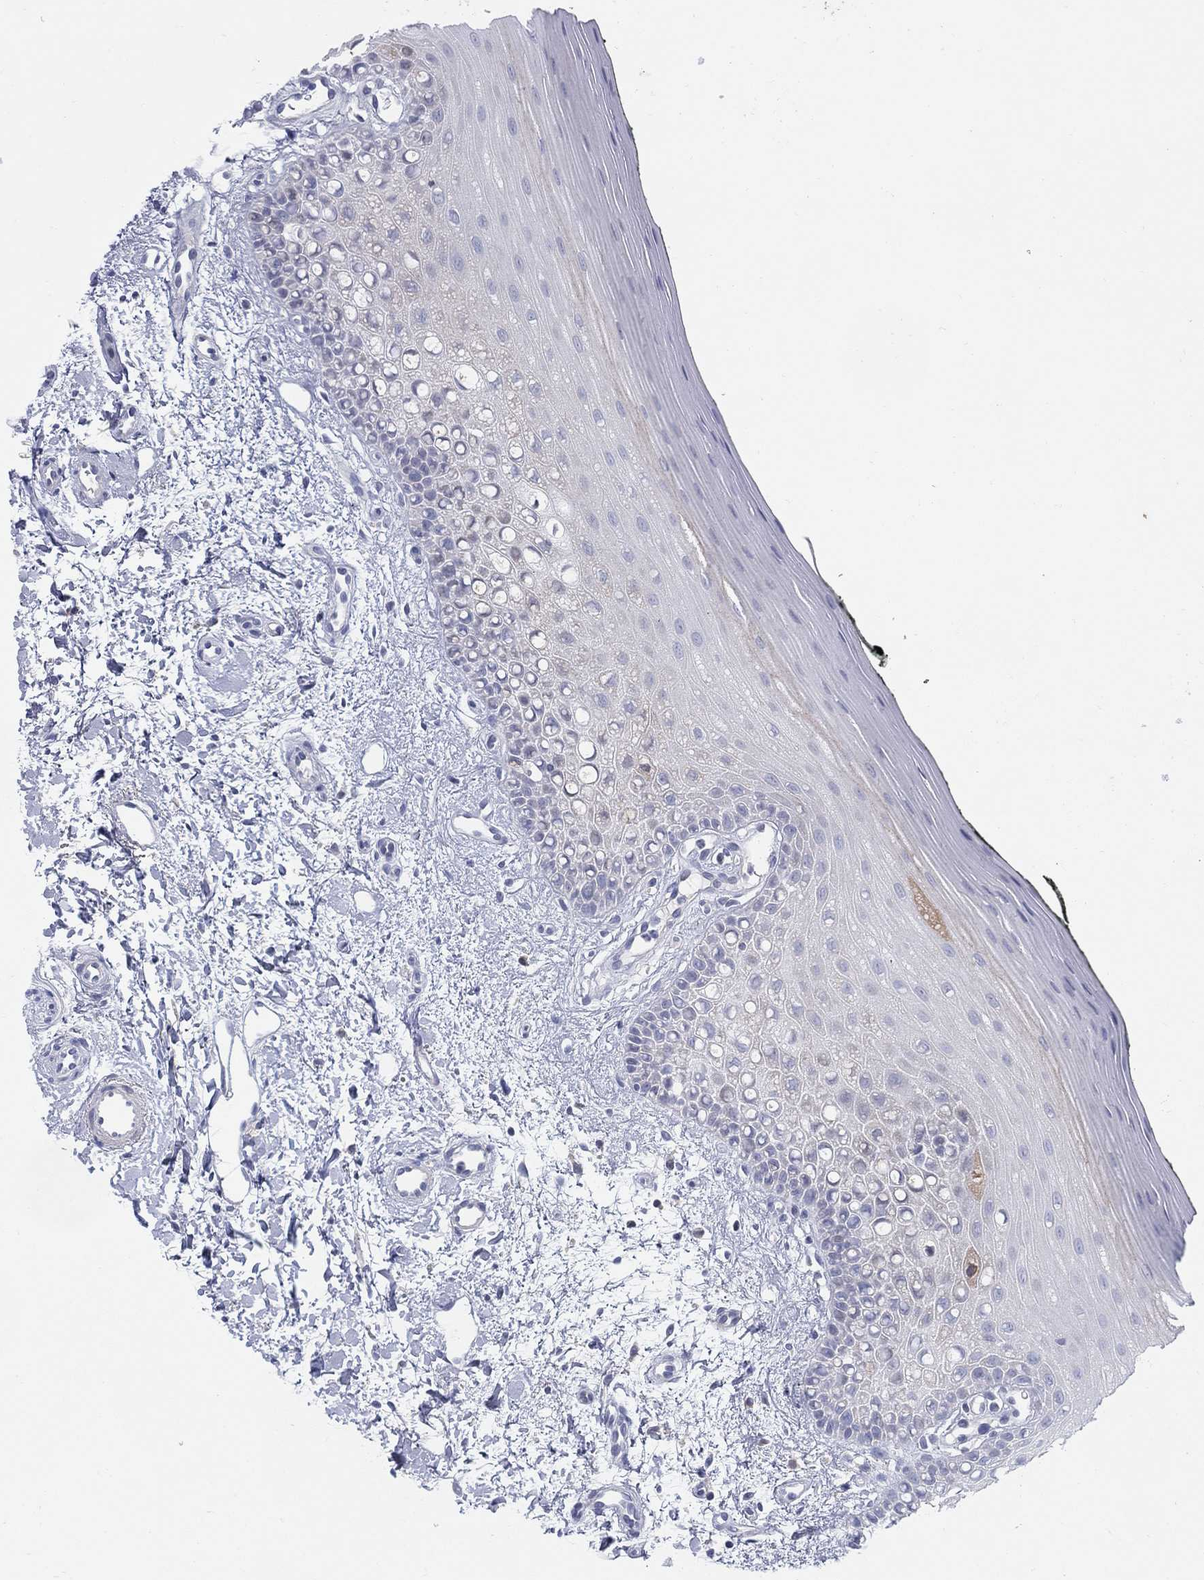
{"staining": {"intensity": "negative", "quantity": "none", "location": "none"}, "tissue": "oral mucosa", "cell_type": "Squamous epithelial cells", "image_type": "normal", "snomed": [{"axis": "morphology", "description": "Normal tissue, NOS"}, {"axis": "topography", "description": "Oral tissue"}], "caption": "Squamous epithelial cells show no significant protein staining in normal oral mucosa.", "gene": "HEATR4", "patient": {"sex": "female", "age": 78}}